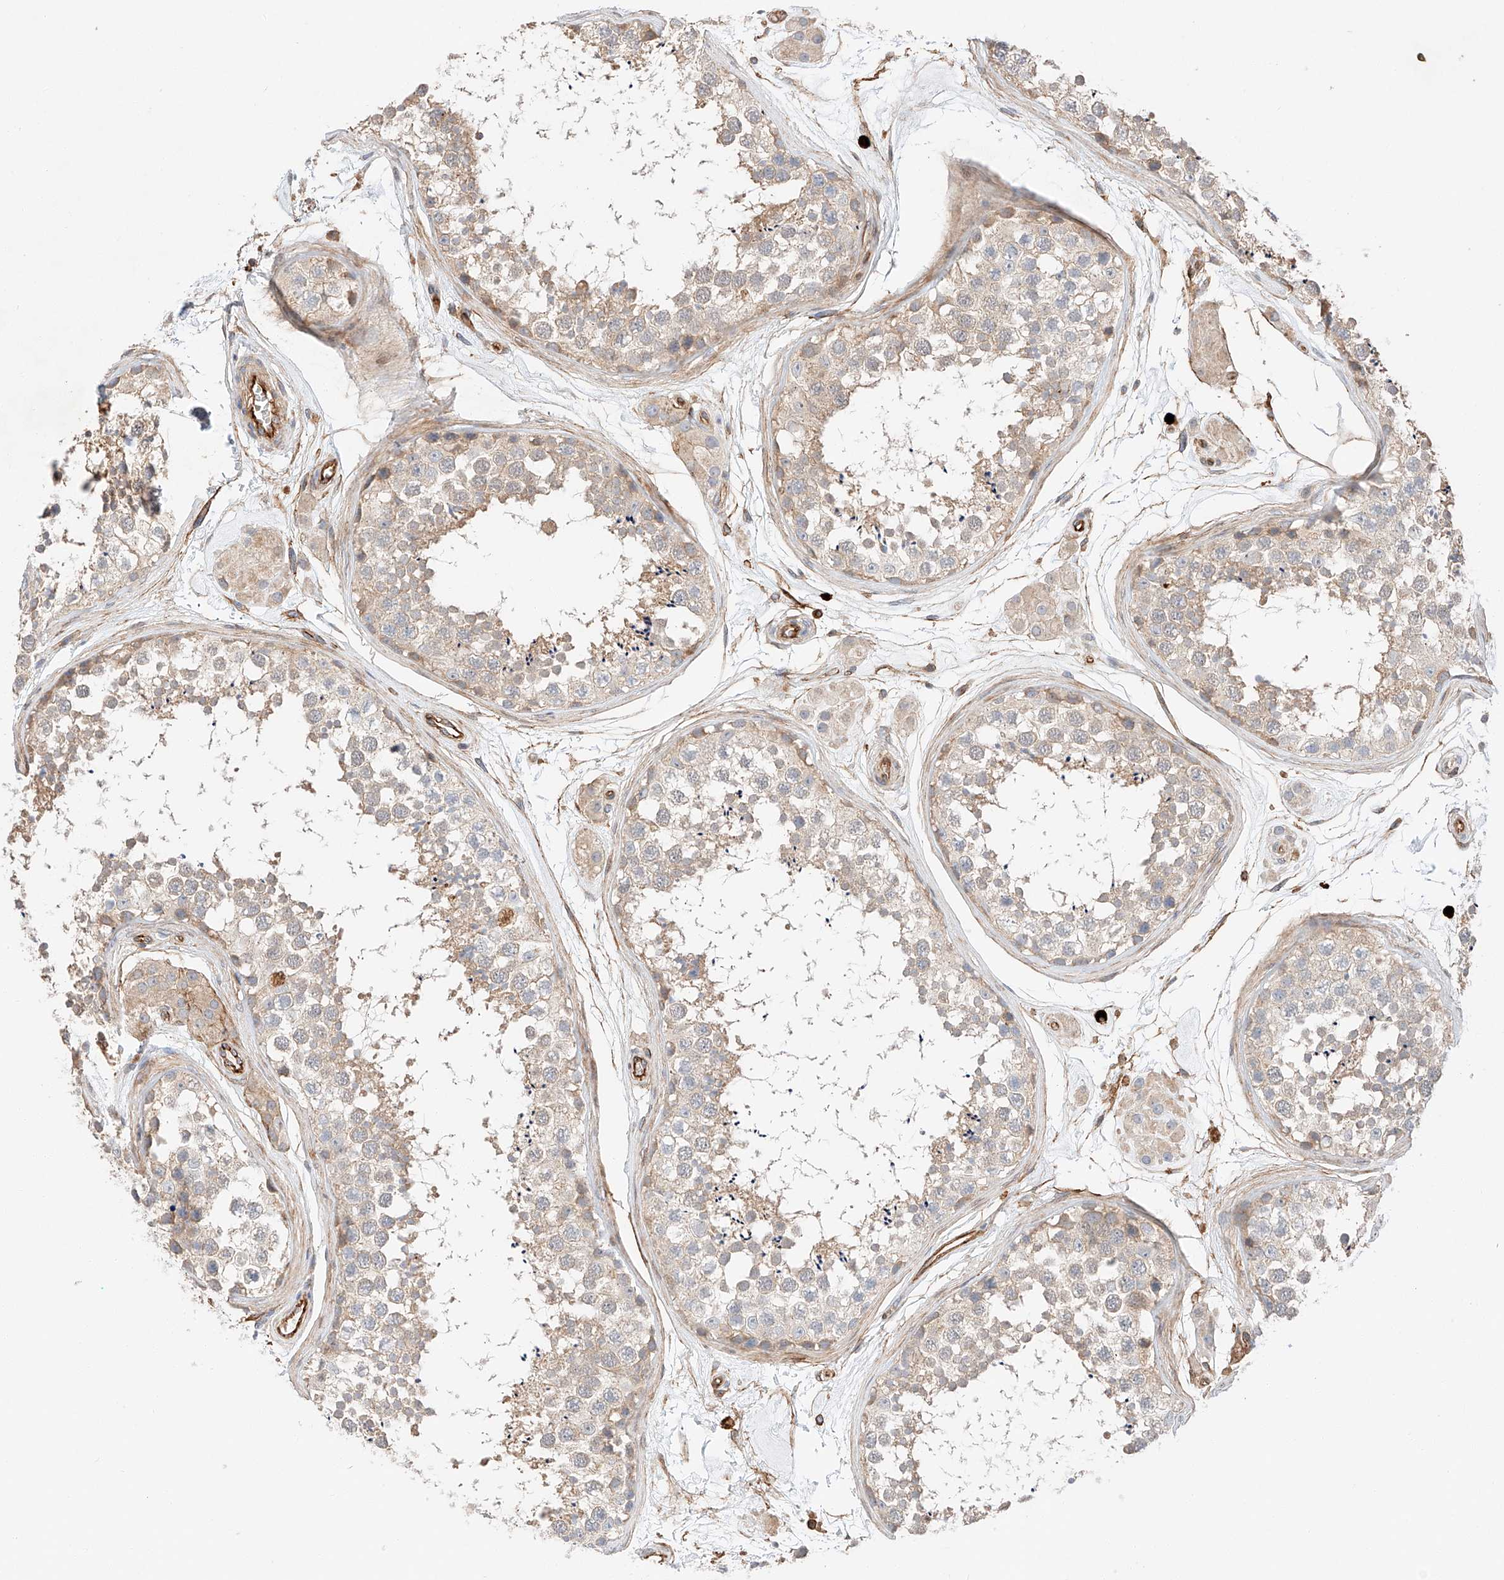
{"staining": {"intensity": "weak", "quantity": "25%-75%", "location": "cytoplasmic/membranous"}, "tissue": "testis", "cell_type": "Cells in seminiferous ducts", "image_type": "normal", "snomed": [{"axis": "morphology", "description": "Normal tissue, NOS"}, {"axis": "topography", "description": "Testis"}], "caption": "A brown stain highlights weak cytoplasmic/membranous staining of a protein in cells in seminiferous ducts of unremarkable testis. The staining is performed using DAB (3,3'-diaminobenzidine) brown chromogen to label protein expression. The nuclei are counter-stained blue using hematoxylin.", "gene": "MINDY4", "patient": {"sex": "male", "age": 56}}